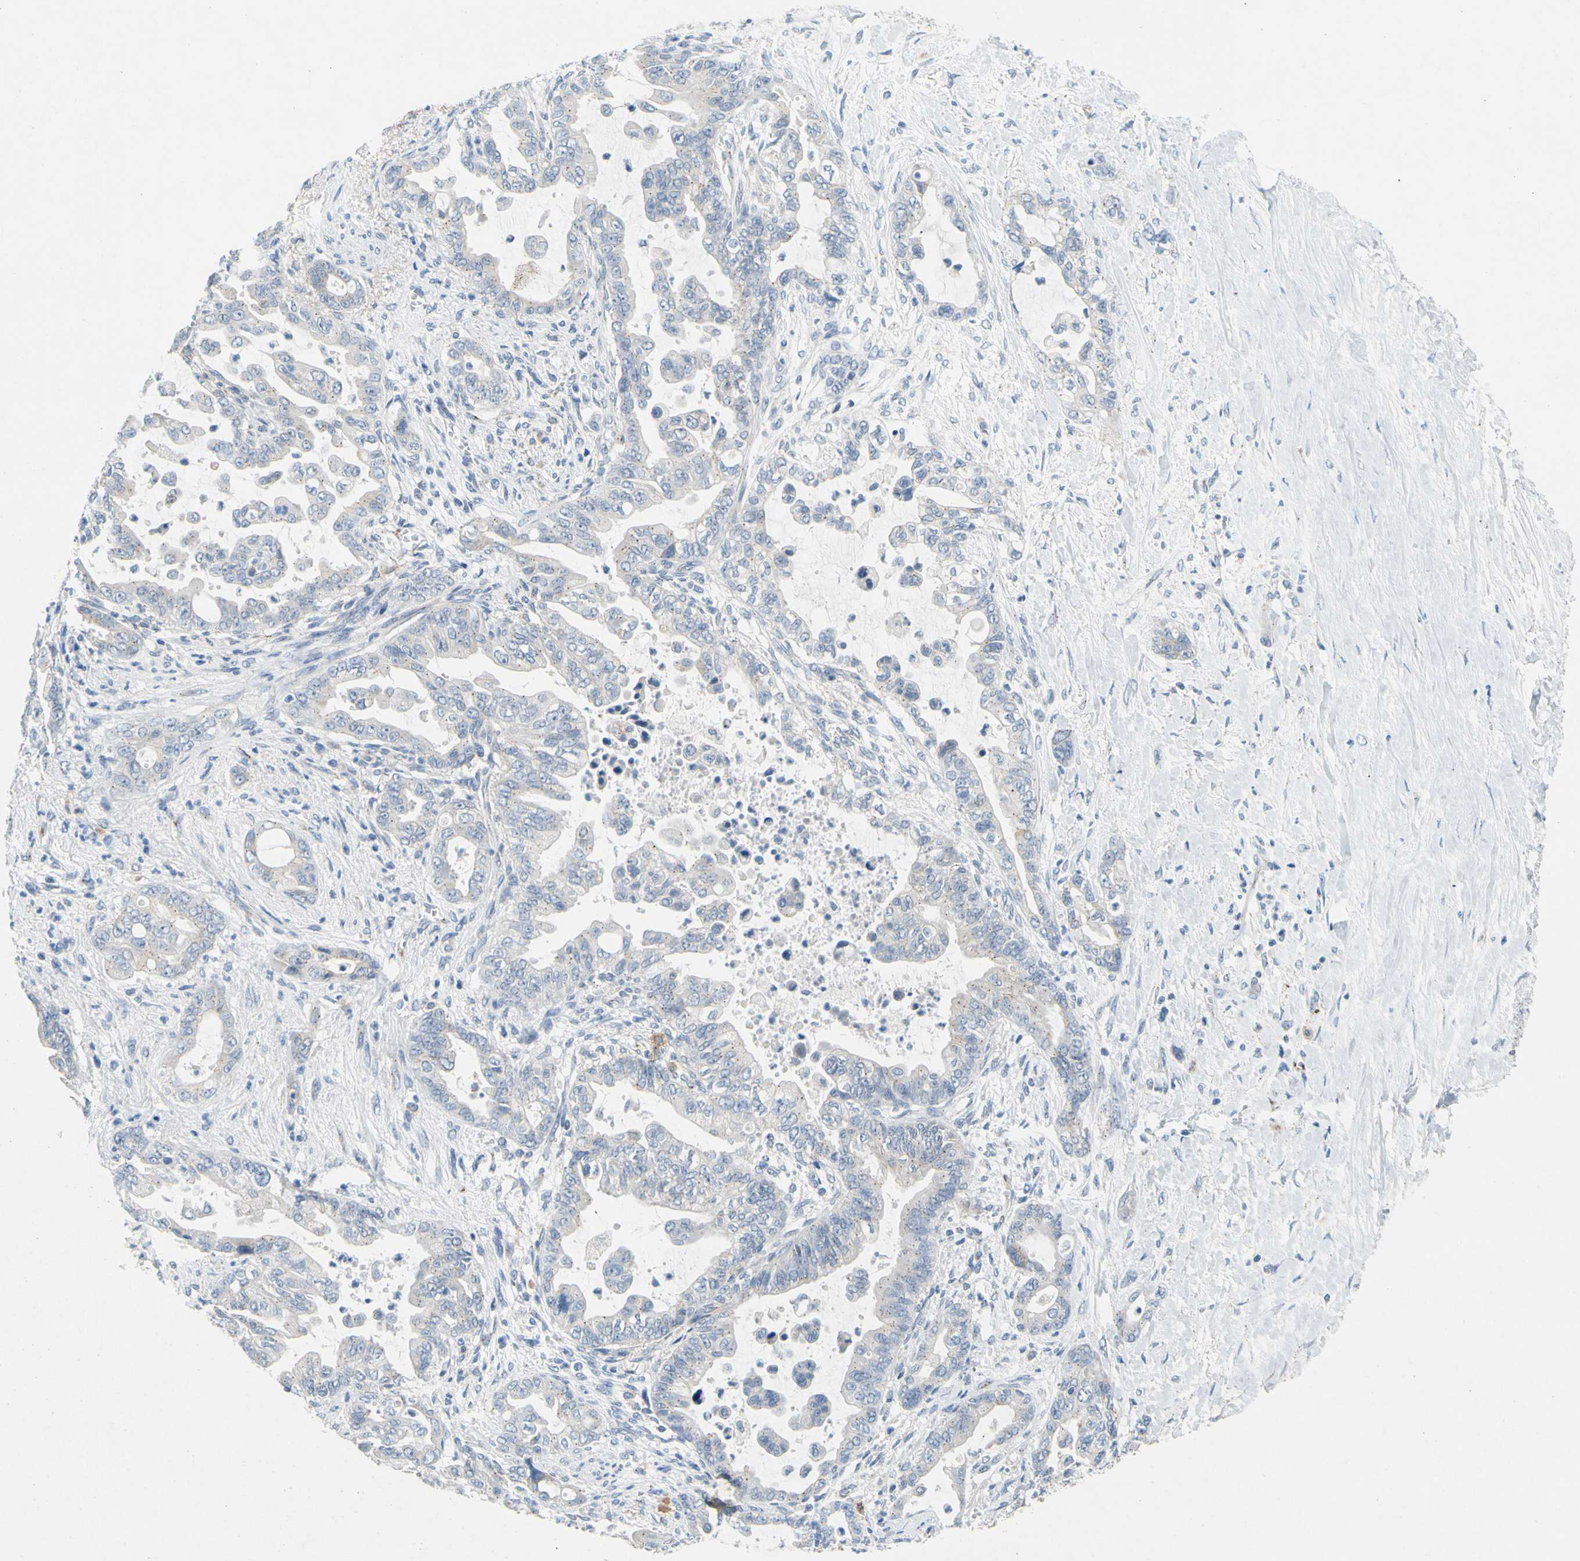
{"staining": {"intensity": "negative", "quantity": "none", "location": "none"}, "tissue": "pancreatic cancer", "cell_type": "Tumor cells", "image_type": "cancer", "snomed": [{"axis": "morphology", "description": "Adenocarcinoma, NOS"}, {"axis": "topography", "description": "Pancreas"}], "caption": "An IHC image of adenocarcinoma (pancreatic) is shown. There is no staining in tumor cells of adenocarcinoma (pancreatic).", "gene": "GASK1B", "patient": {"sex": "male", "age": 70}}